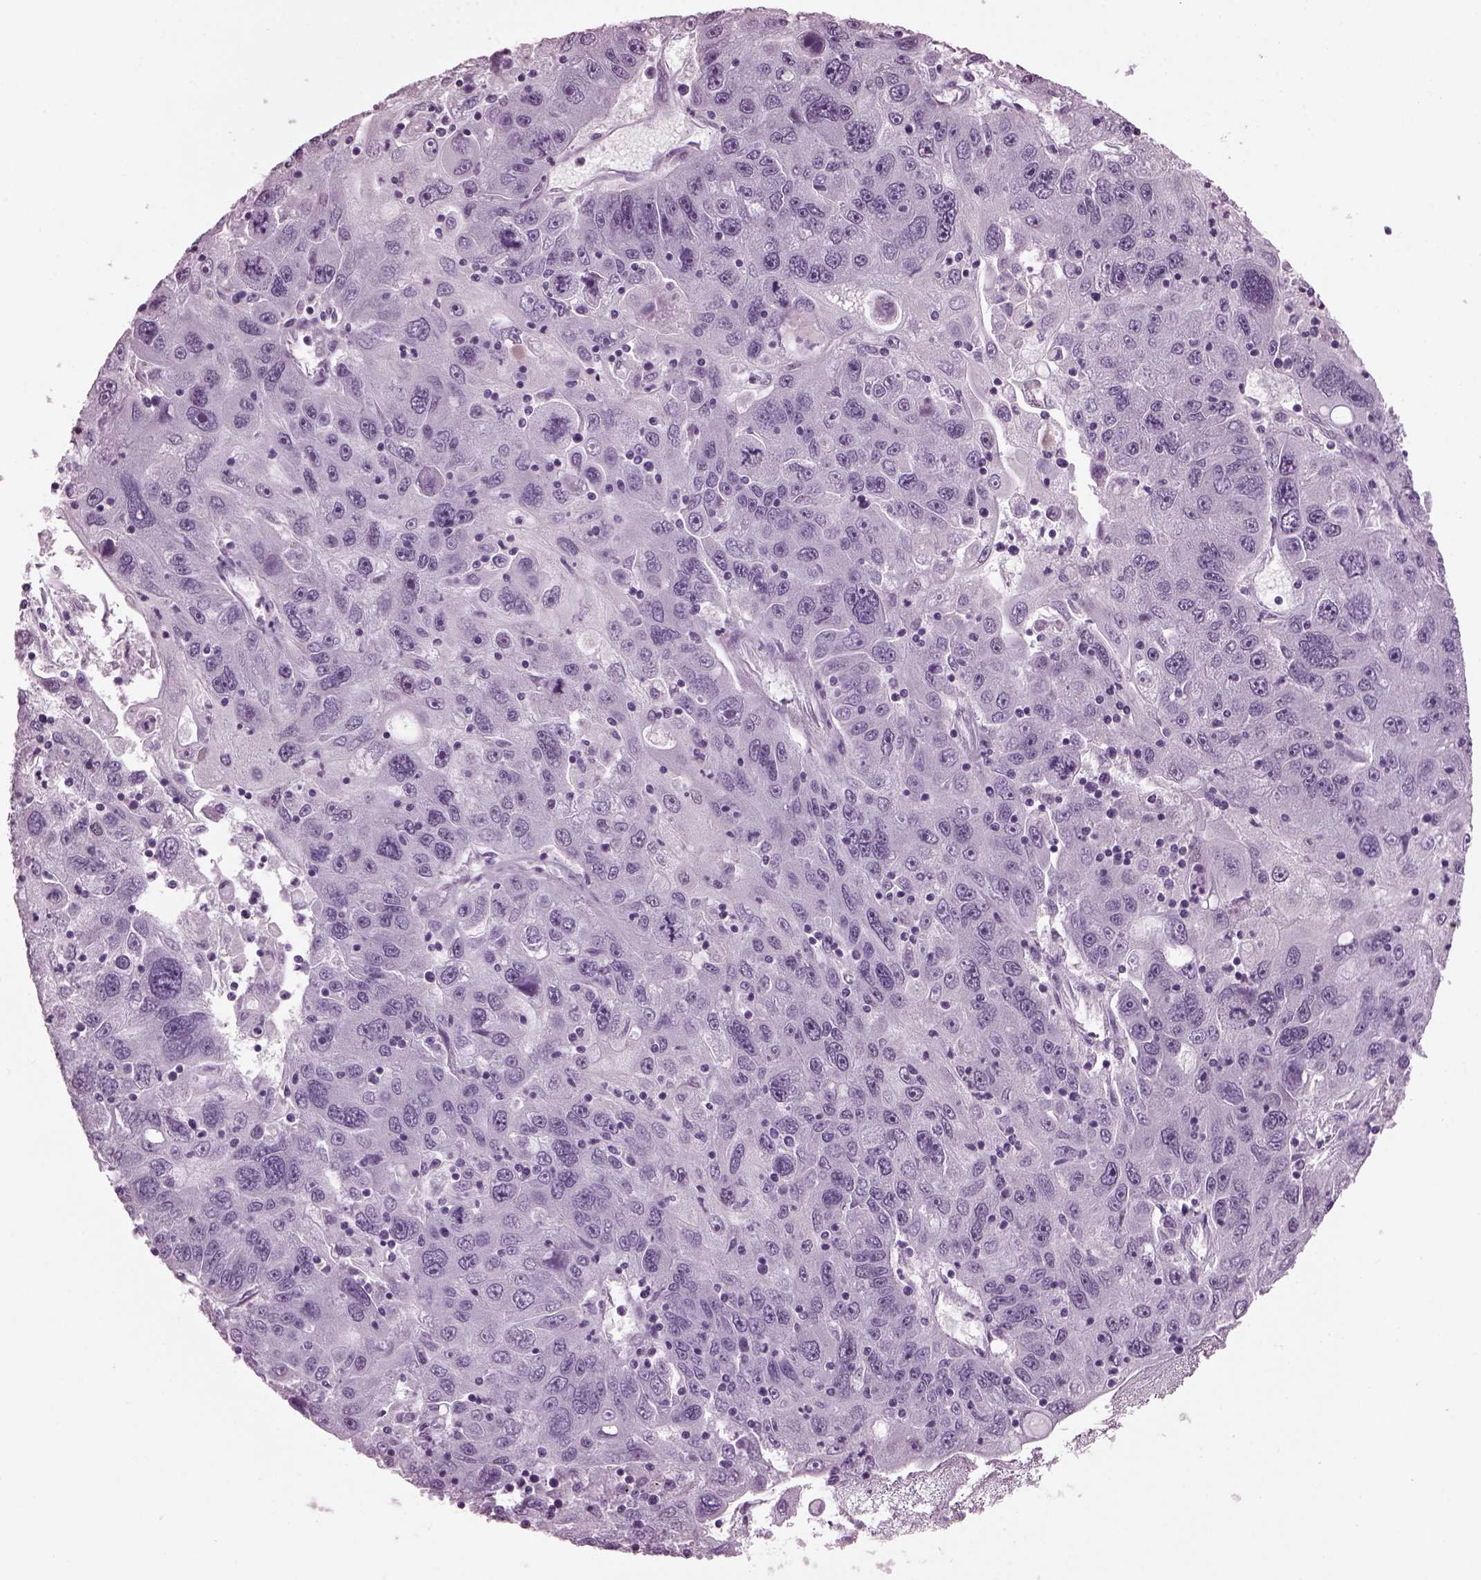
{"staining": {"intensity": "negative", "quantity": "none", "location": "none"}, "tissue": "stomach cancer", "cell_type": "Tumor cells", "image_type": "cancer", "snomed": [{"axis": "morphology", "description": "Adenocarcinoma, NOS"}, {"axis": "topography", "description": "Stomach"}], "caption": "Adenocarcinoma (stomach) stained for a protein using immunohistochemistry reveals no staining tumor cells.", "gene": "KRTAP3-2", "patient": {"sex": "male", "age": 56}}